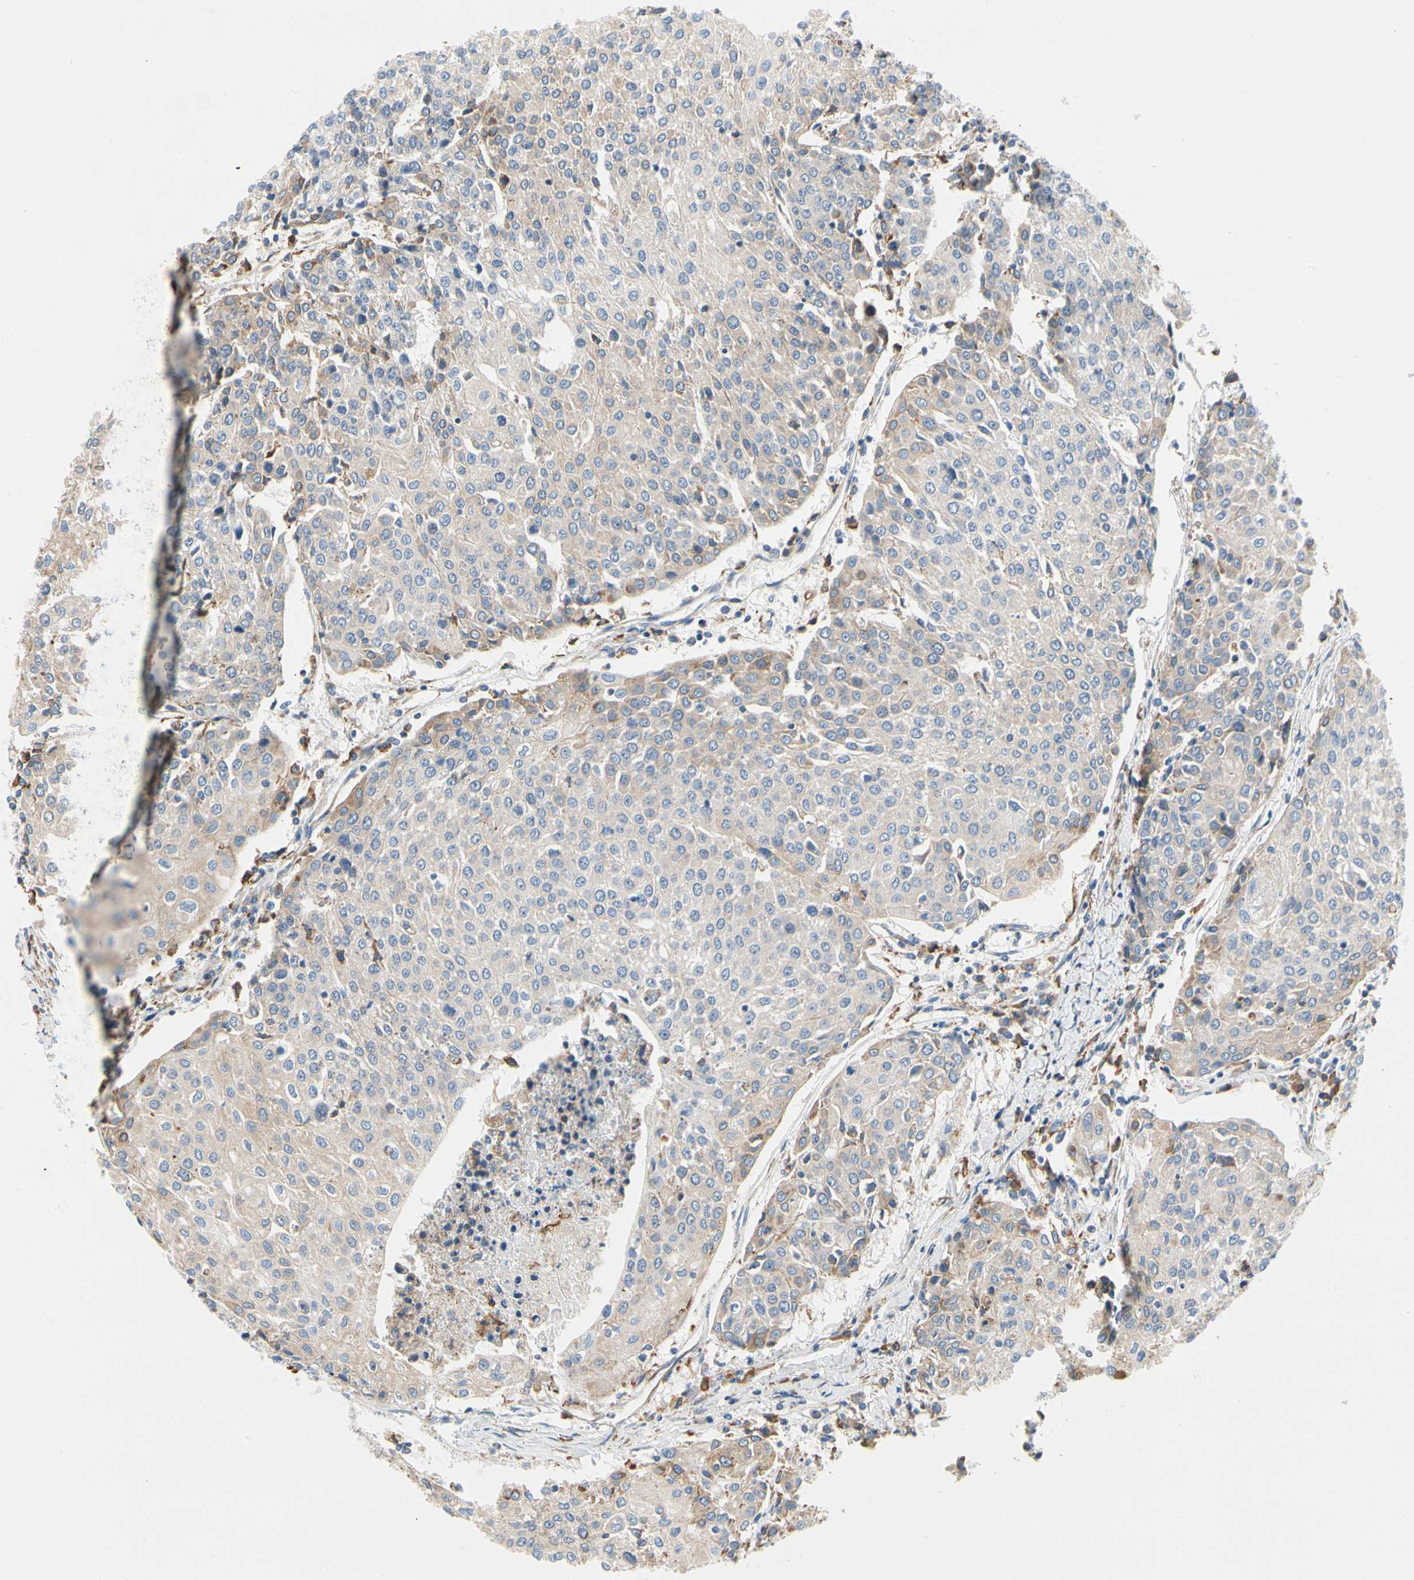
{"staining": {"intensity": "weak", "quantity": "<25%", "location": "cytoplasmic/membranous"}, "tissue": "urothelial cancer", "cell_type": "Tumor cells", "image_type": "cancer", "snomed": [{"axis": "morphology", "description": "Urothelial carcinoma, High grade"}, {"axis": "topography", "description": "Urinary bladder"}], "caption": "High magnification brightfield microscopy of high-grade urothelial carcinoma stained with DAB (brown) and counterstained with hematoxylin (blue): tumor cells show no significant staining. (DAB (3,3'-diaminobenzidine) IHC, high magnification).", "gene": "STXBP1", "patient": {"sex": "female", "age": 85}}